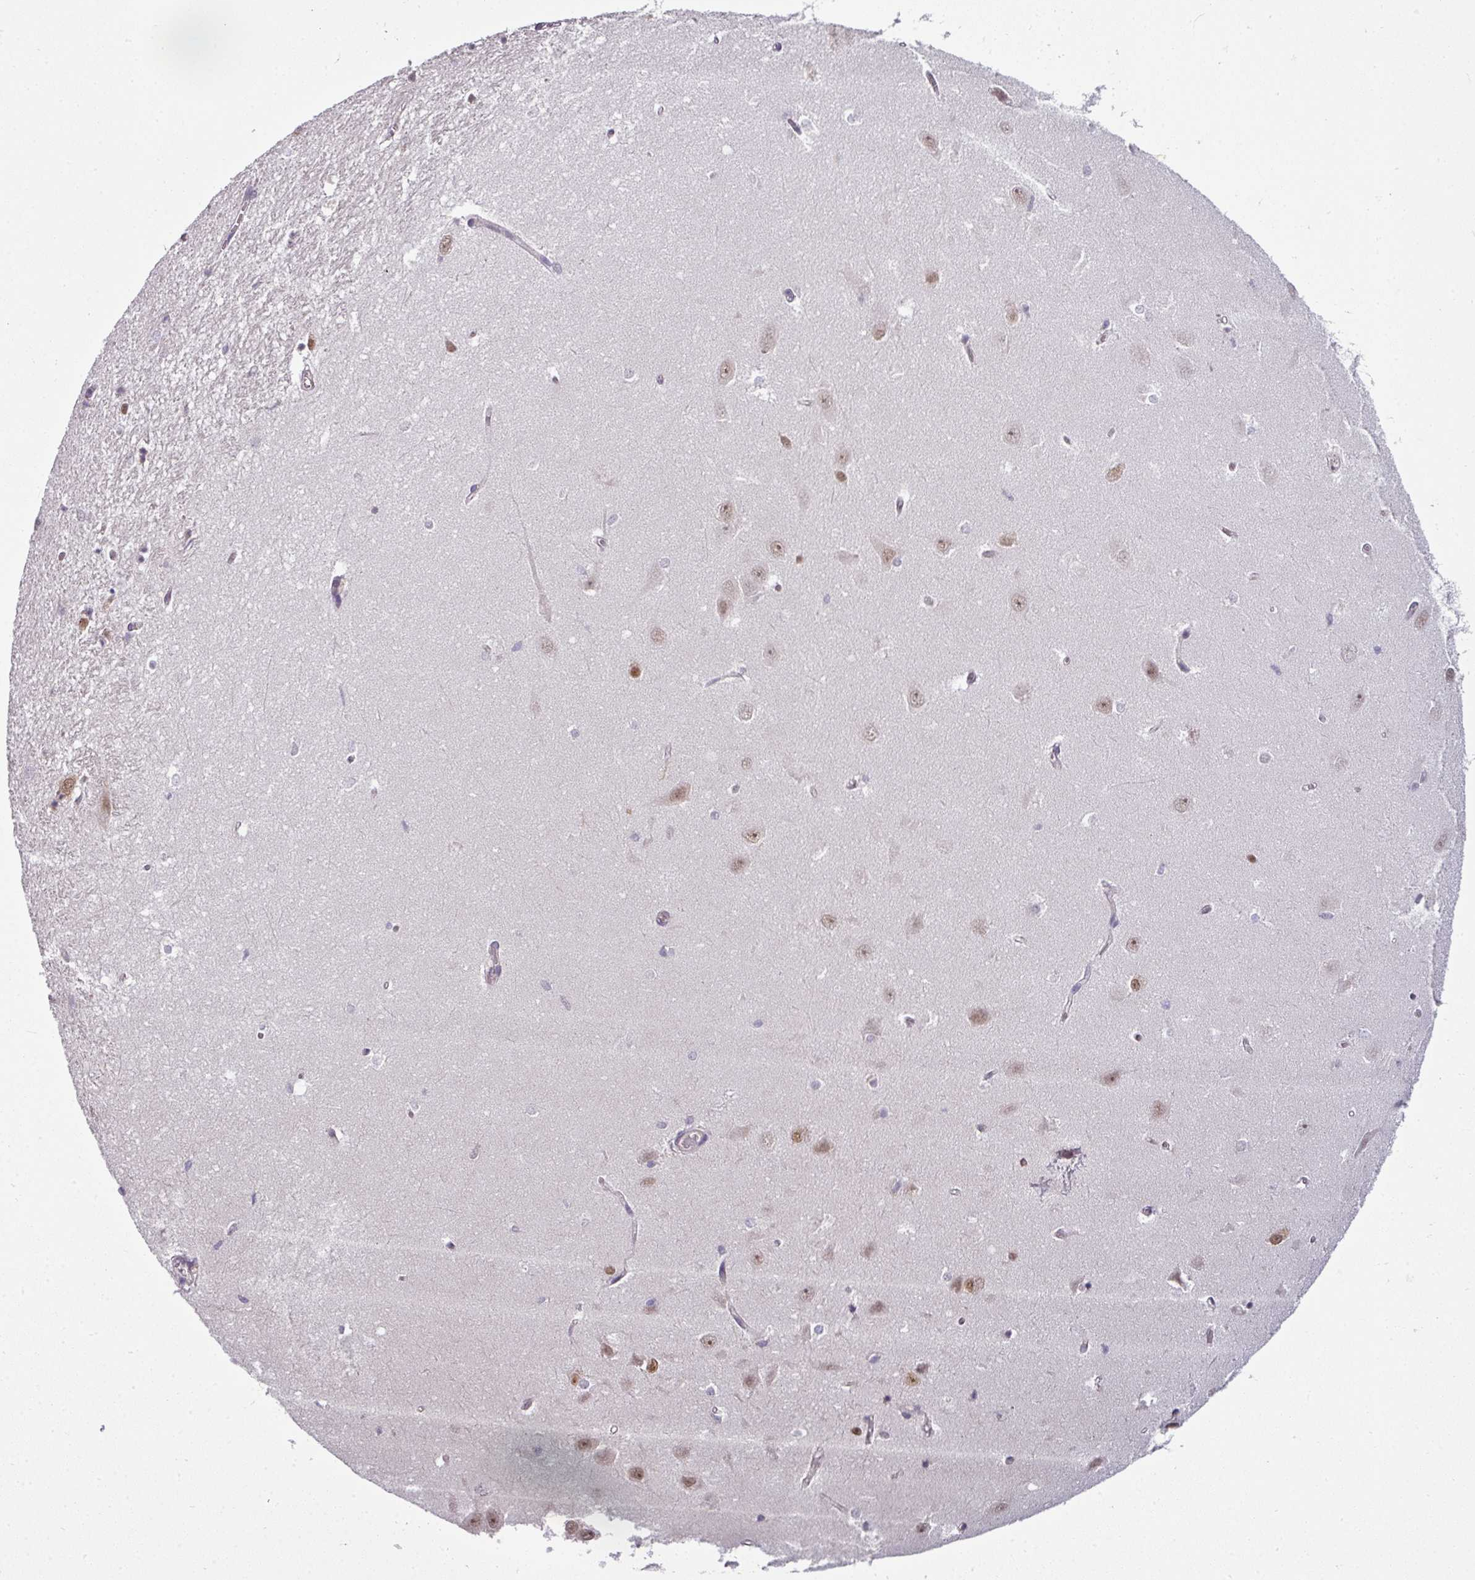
{"staining": {"intensity": "negative", "quantity": "none", "location": "none"}, "tissue": "cerebral cortex", "cell_type": "Endothelial cells", "image_type": "normal", "snomed": [{"axis": "morphology", "description": "Normal tissue, NOS"}, {"axis": "topography", "description": "Cerebral cortex"}], "caption": "Protein analysis of benign cerebral cortex exhibits no significant expression in endothelial cells. The staining is performed using DAB brown chromogen with nuclei counter-stained in using hematoxylin.", "gene": "RBM14", "patient": {"sex": "male", "age": 37}}